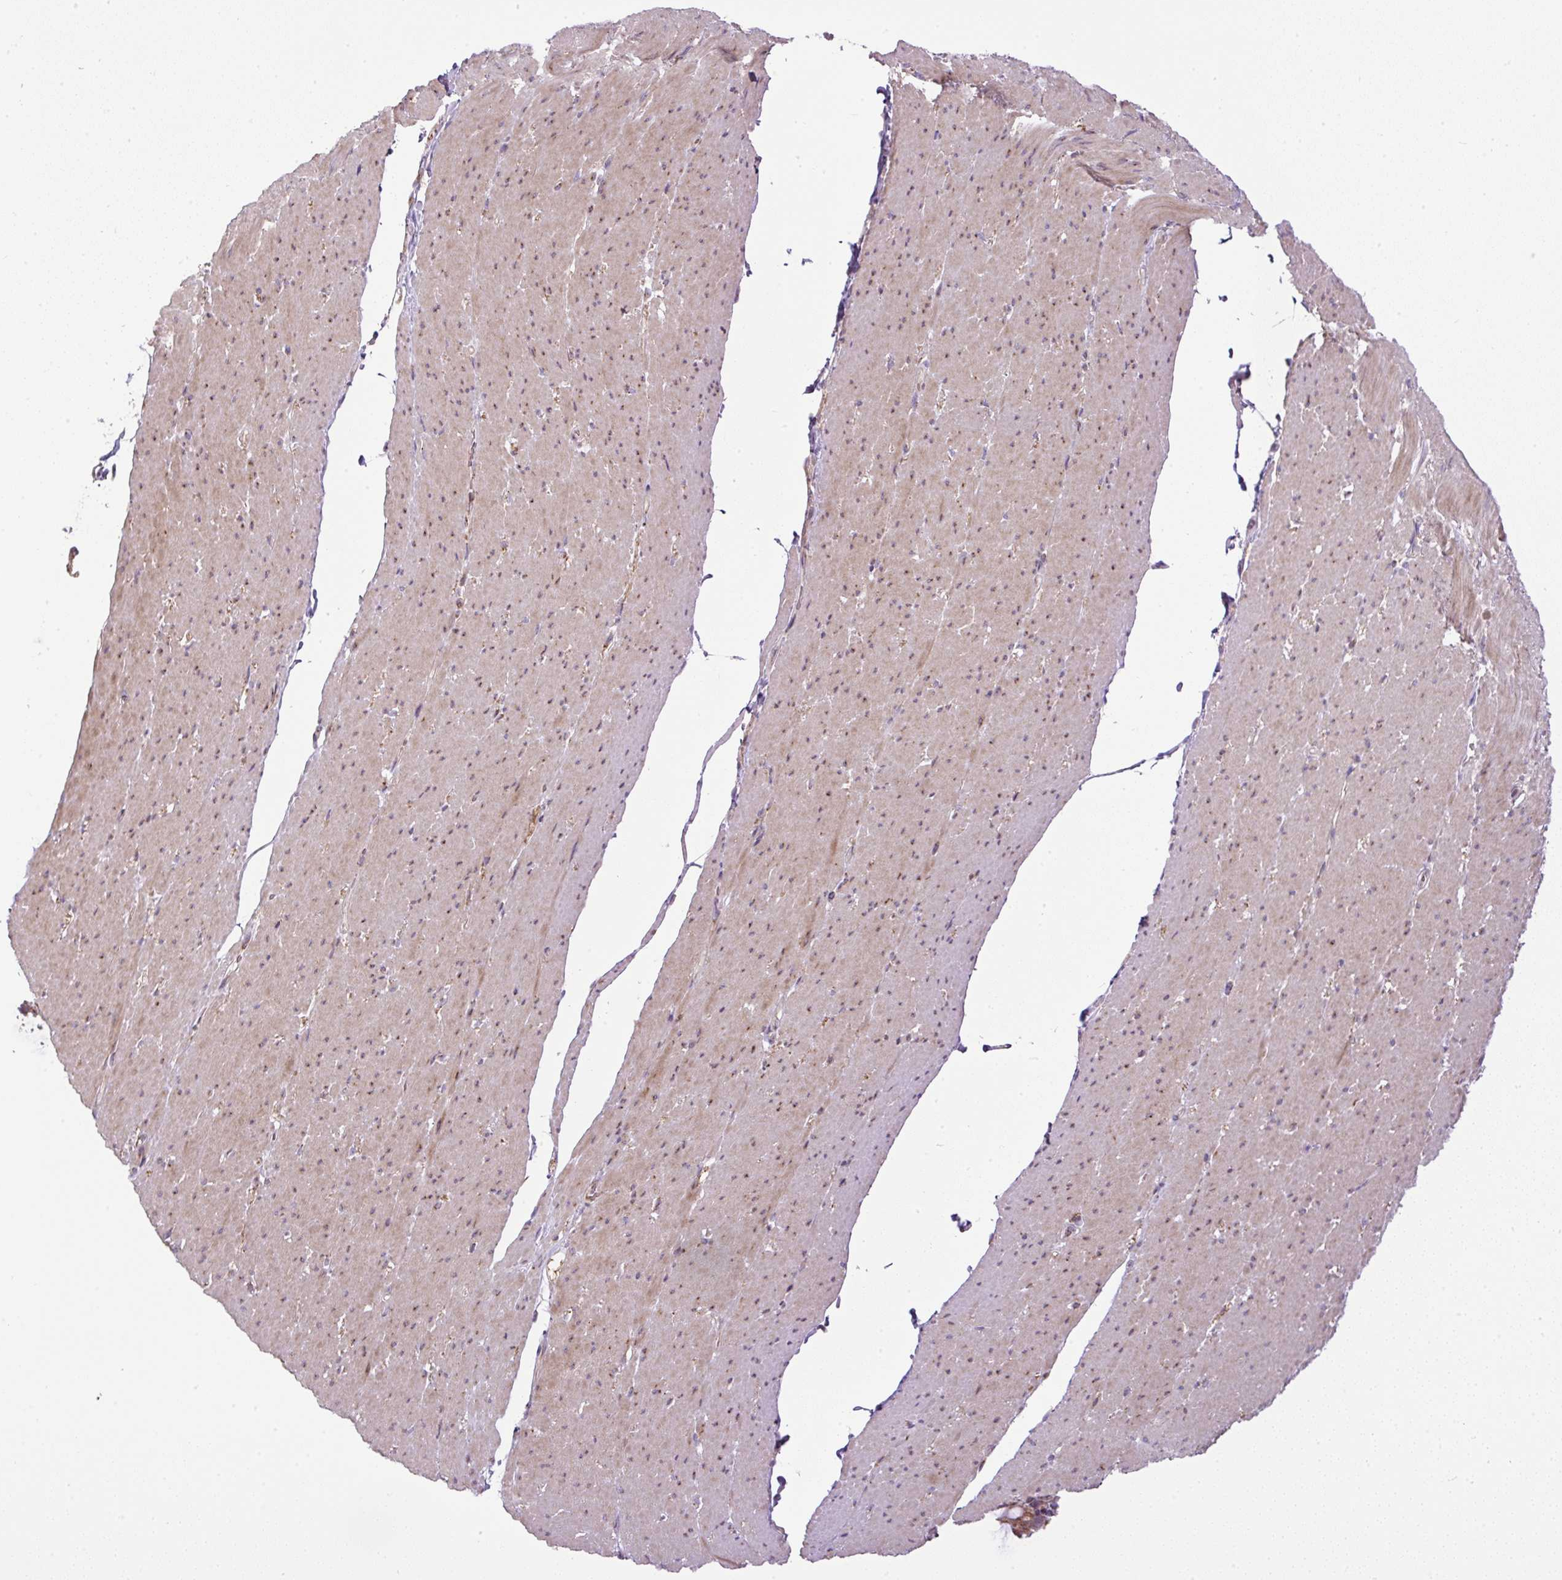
{"staining": {"intensity": "moderate", "quantity": "25%-75%", "location": "cytoplasmic/membranous,nuclear"}, "tissue": "smooth muscle", "cell_type": "Smooth muscle cells", "image_type": "normal", "snomed": [{"axis": "morphology", "description": "Normal tissue, NOS"}, {"axis": "topography", "description": "Smooth muscle"}, {"axis": "topography", "description": "Rectum"}], "caption": "A medium amount of moderate cytoplasmic/membranous,nuclear staining is present in about 25%-75% of smooth muscle cells in benign smooth muscle. (DAB IHC with brightfield microscopy, high magnification).", "gene": "ZNF547", "patient": {"sex": "male", "age": 53}}